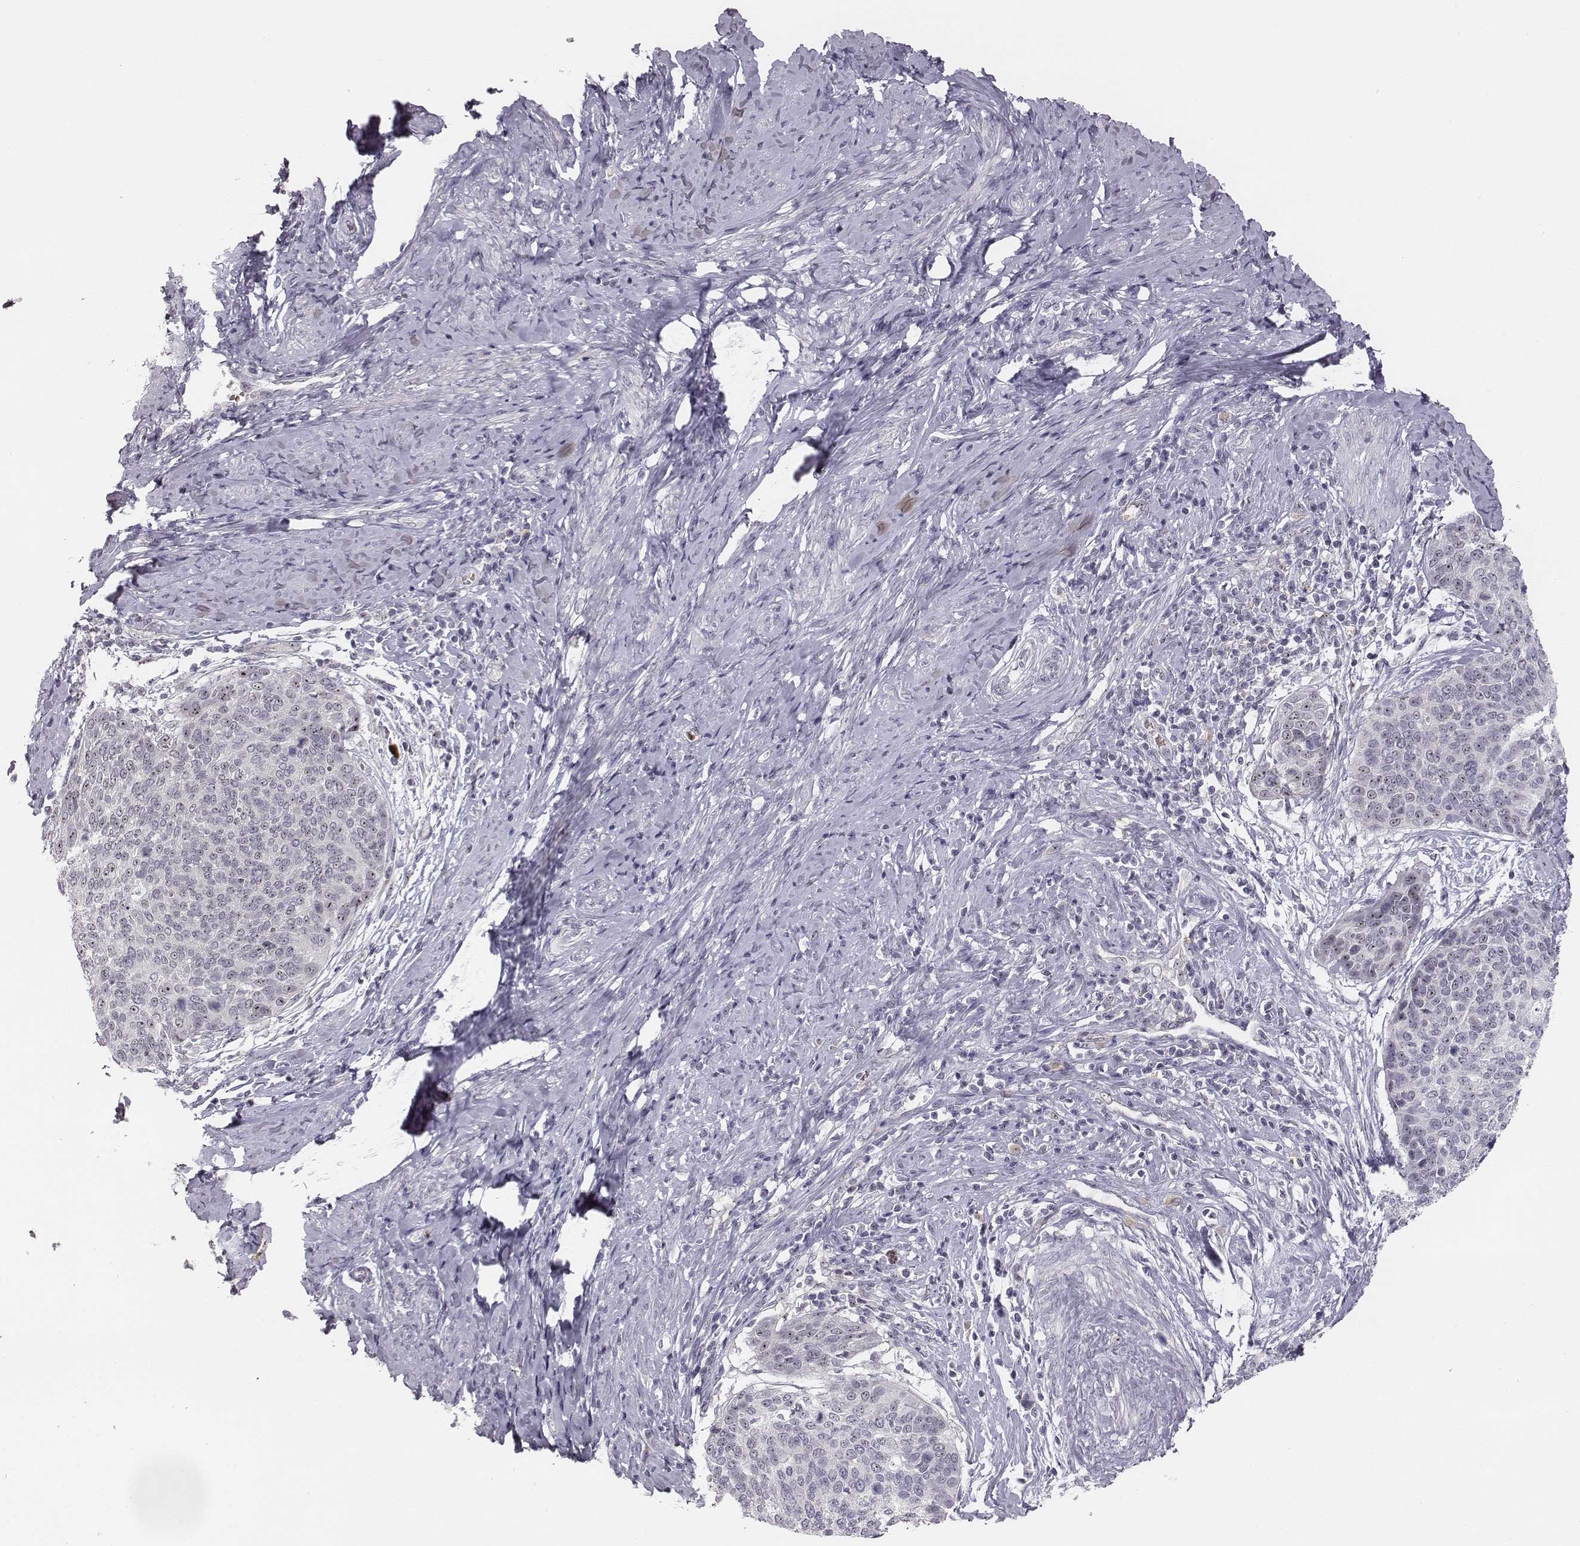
{"staining": {"intensity": "moderate", "quantity": "<25%", "location": "nuclear"}, "tissue": "cervical cancer", "cell_type": "Tumor cells", "image_type": "cancer", "snomed": [{"axis": "morphology", "description": "Squamous cell carcinoma, NOS"}, {"axis": "topography", "description": "Cervix"}], "caption": "An IHC image of tumor tissue is shown. Protein staining in brown shows moderate nuclear positivity in cervical squamous cell carcinoma within tumor cells.", "gene": "NIFK", "patient": {"sex": "female", "age": 69}}